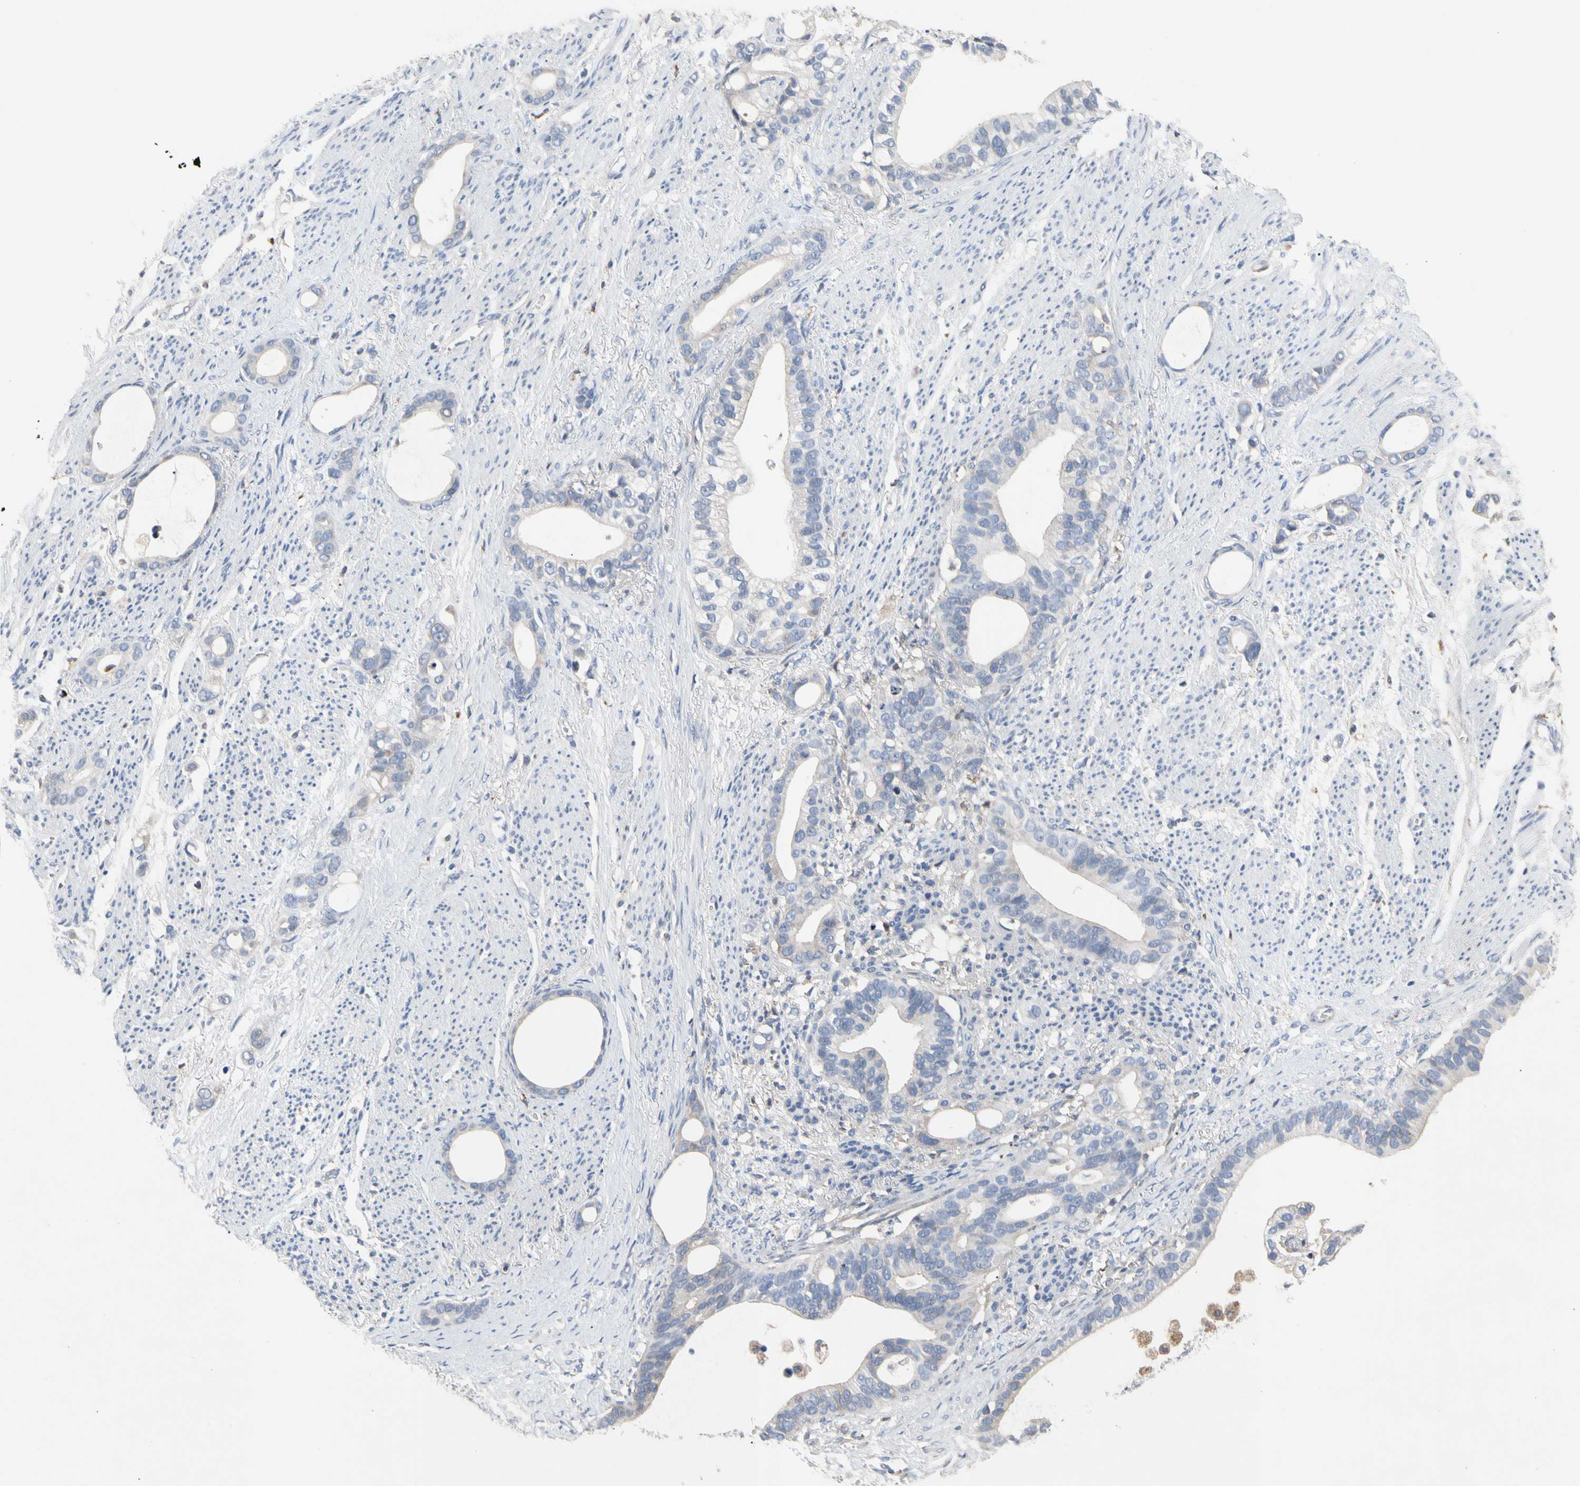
{"staining": {"intensity": "negative", "quantity": "none", "location": "none"}, "tissue": "stomach cancer", "cell_type": "Tumor cells", "image_type": "cancer", "snomed": [{"axis": "morphology", "description": "Adenocarcinoma, NOS"}, {"axis": "topography", "description": "Stomach"}], "caption": "This is an immunohistochemistry histopathology image of human stomach cancer. There is no expression in tumor cells.", "gene": "ADA2", "patient": {"sex": "female", "age": 75}}